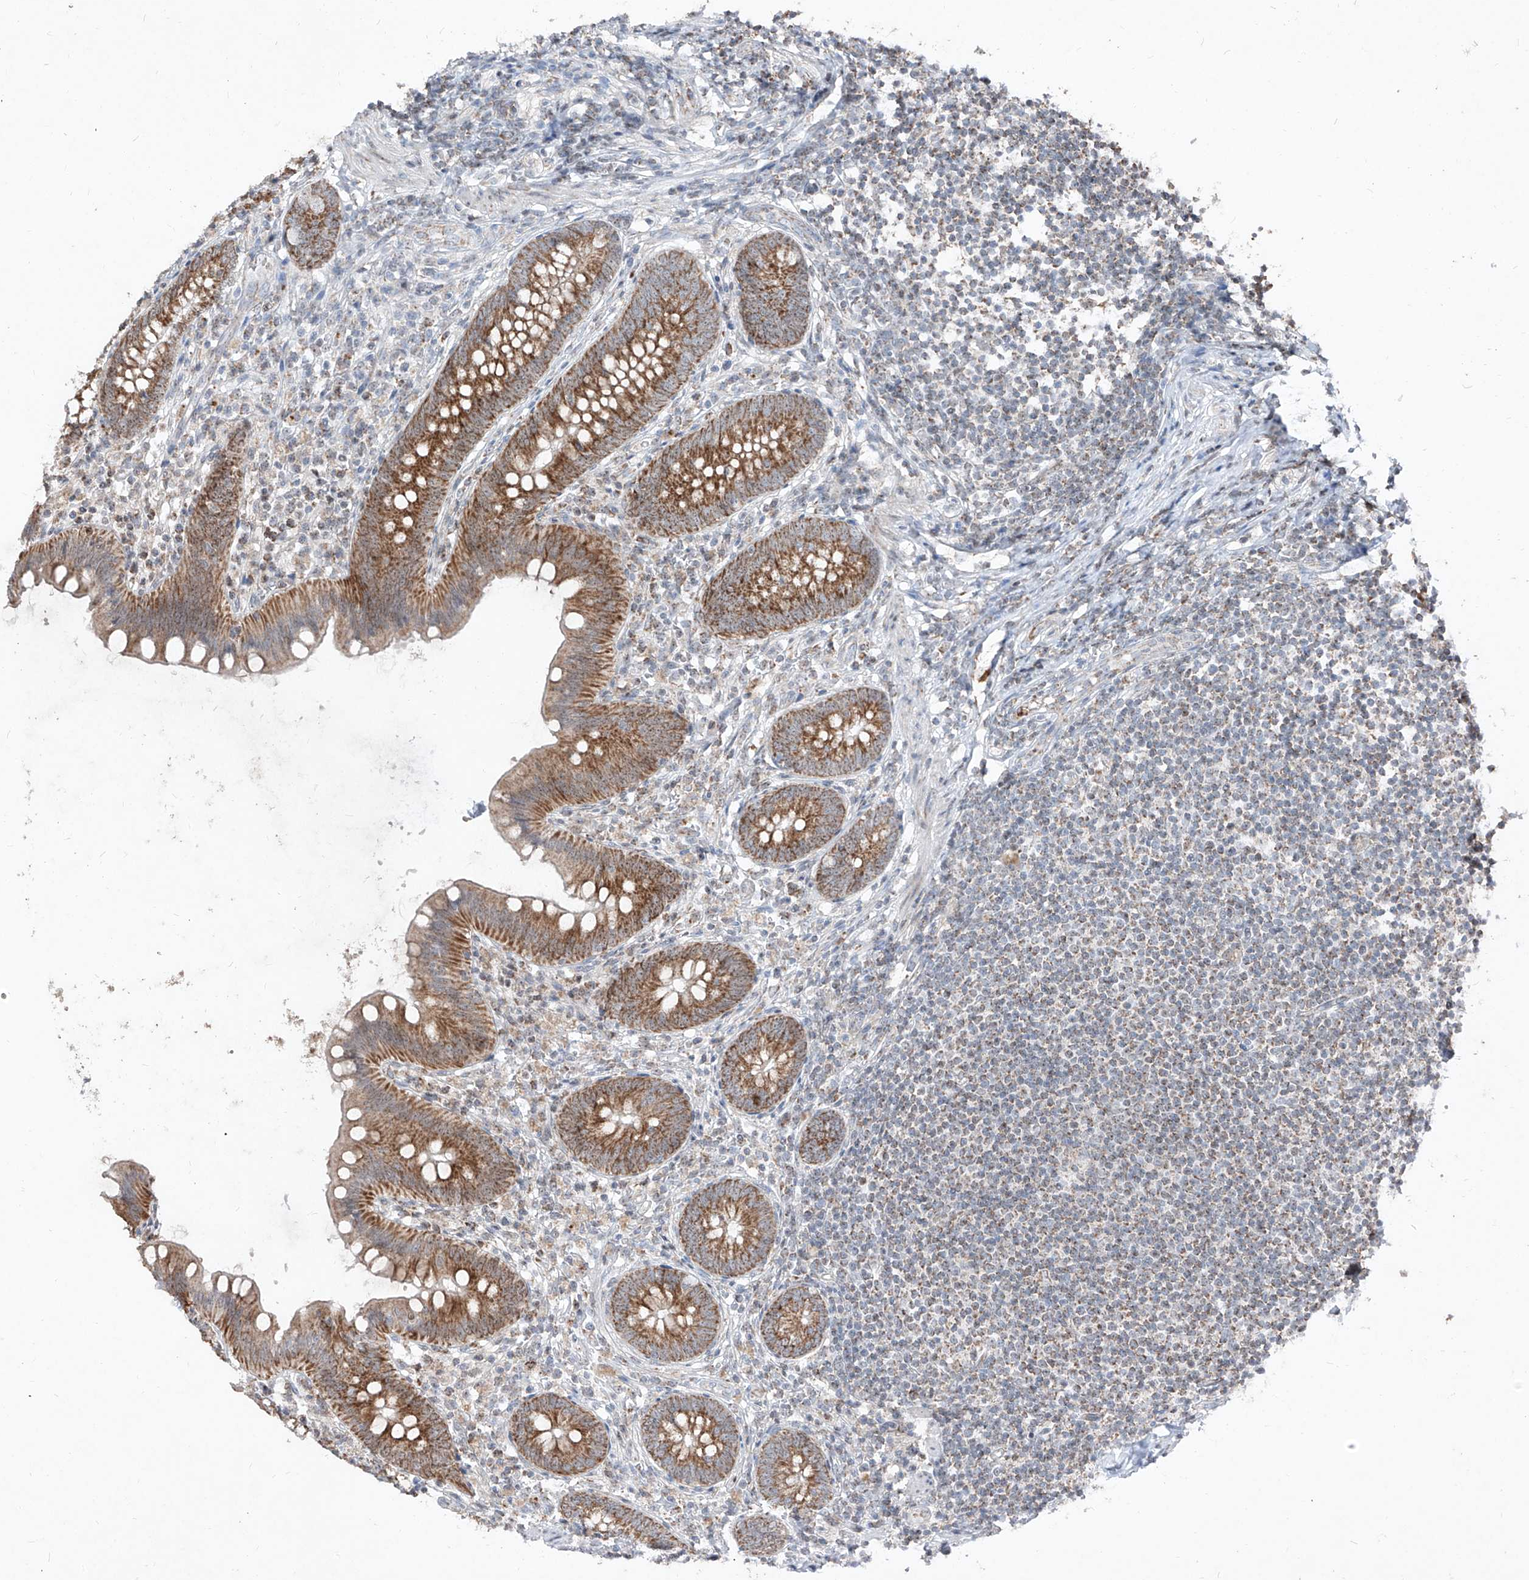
{"staining": {"intensity": "strong", "quantity": ">75%", "location": "cytoplasmic/membranous"}, "tissue": "appendix", "cell_type": "Glandular cells", "image_type": "normal", "snomed": [{"axis": "morphology", "description": "Normal tissue, NOS"}, {"axis": "topography", "description": "Appendix"}], "caption": "Protein staining of unremarkable appendix demonstrates strong cytoplasmic/membranous expression in approximately >75% of glandular cells. The protein is shown in brown color, while the nuclei are stained blue.", "gene": "NDUFB3", "patient": {"sex": "female", "age": 62}}